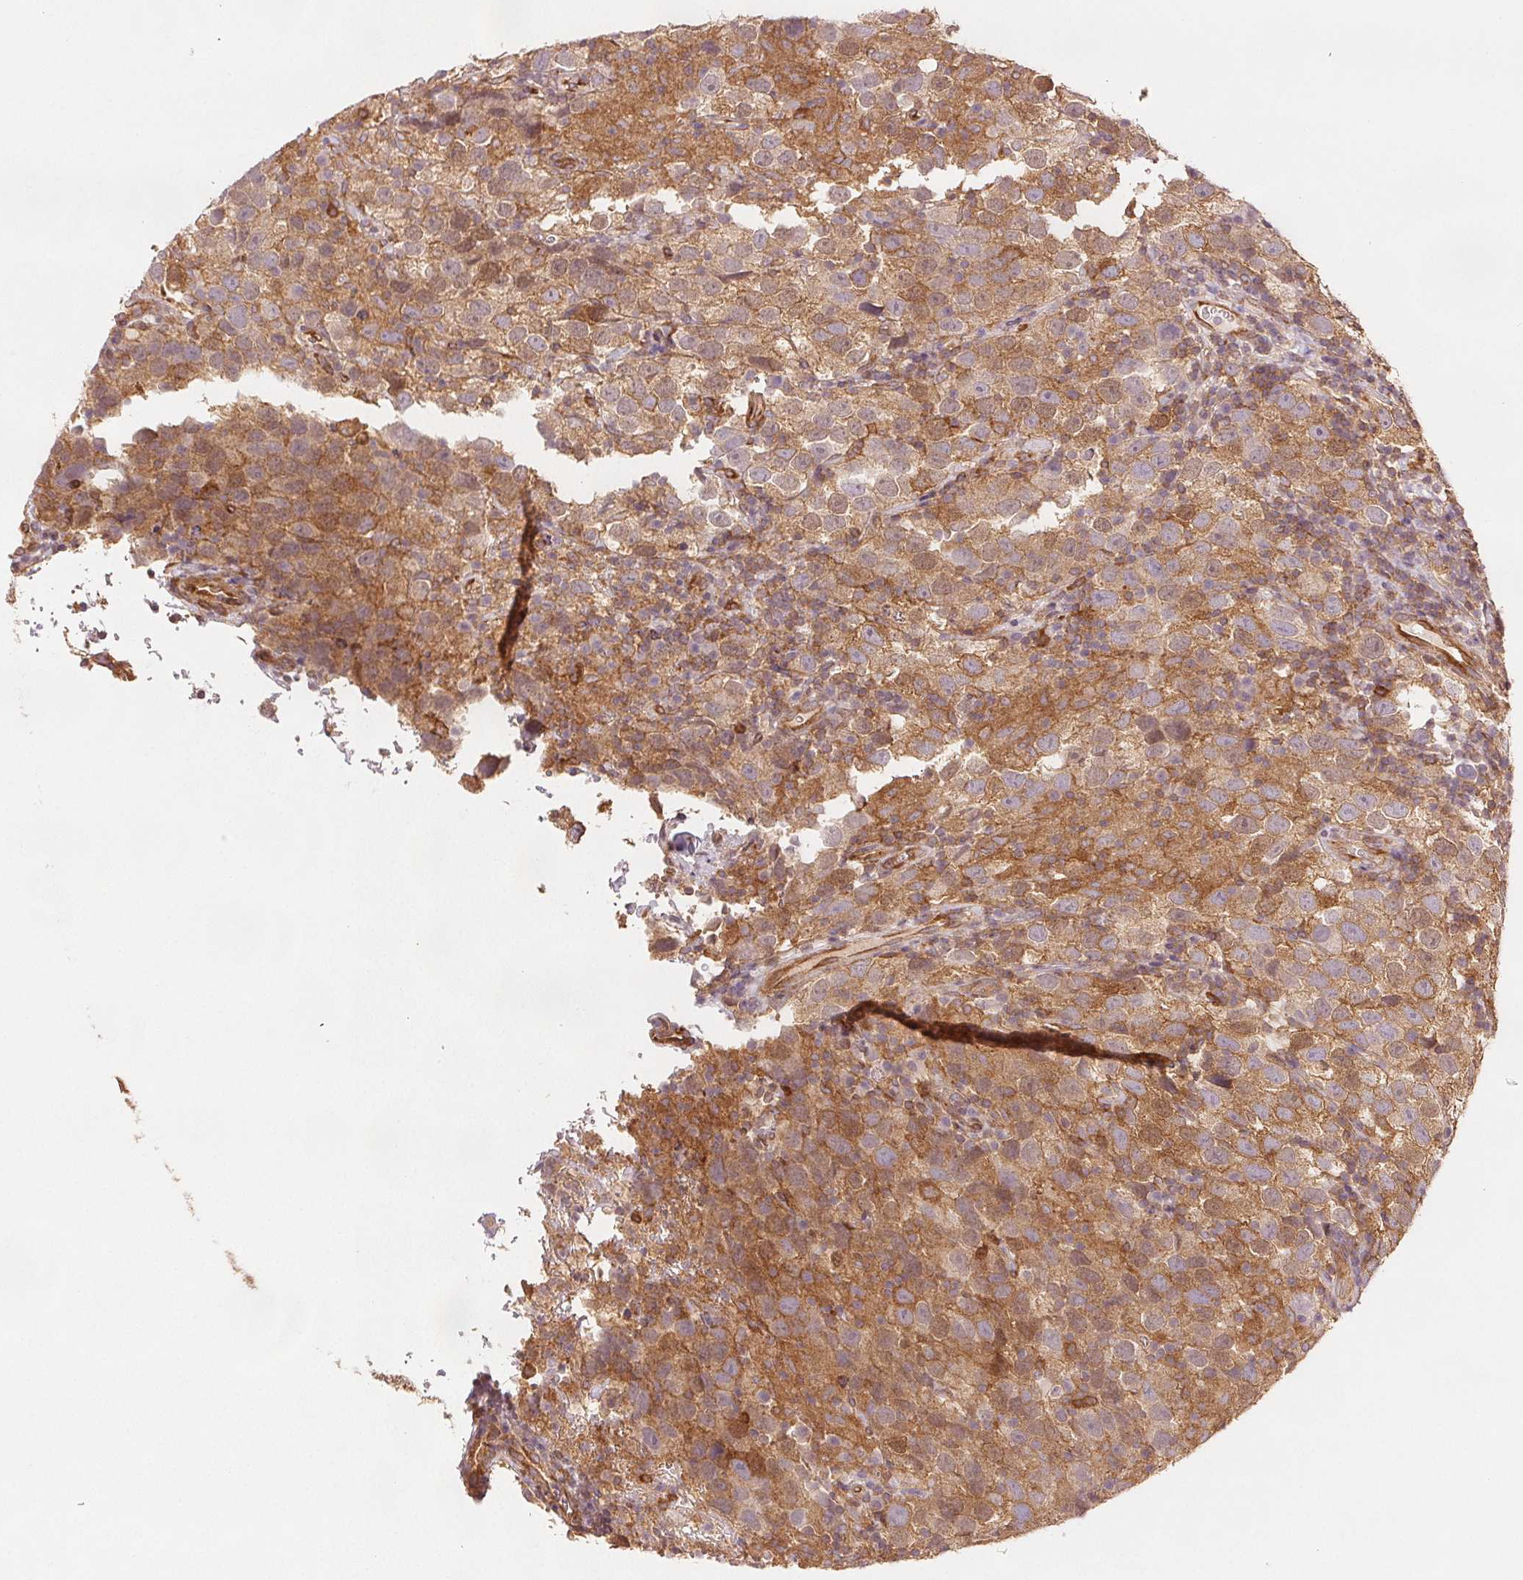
{"staining": {"intensity": "moderate", "quantity": ">75%", "location": "cytoplasmic/membranous"}, "tissue": "testis cancer", "cell_type": "Tumor cells", "image_type": "cancer", "snomed": [{"axis": "morphology", "description": "Seminoma, NOS"}, {"axis": "topography", "description": "Testis"}], "caption": "High-magnification brightfield microscopy of testis cancer (seminoma) stained with DAB (3,3'-diaminobenzidine) (brown) and counterstained with hematoxylin (blue). tumor cells exhibit moderate cytoplasmic/membranous staining is present in approximately>75% of cells. (IHC, brightfield microscopy, high magnification).", "gene": "DIAPH2", "patient": {"sex": "male", "age": 26}}